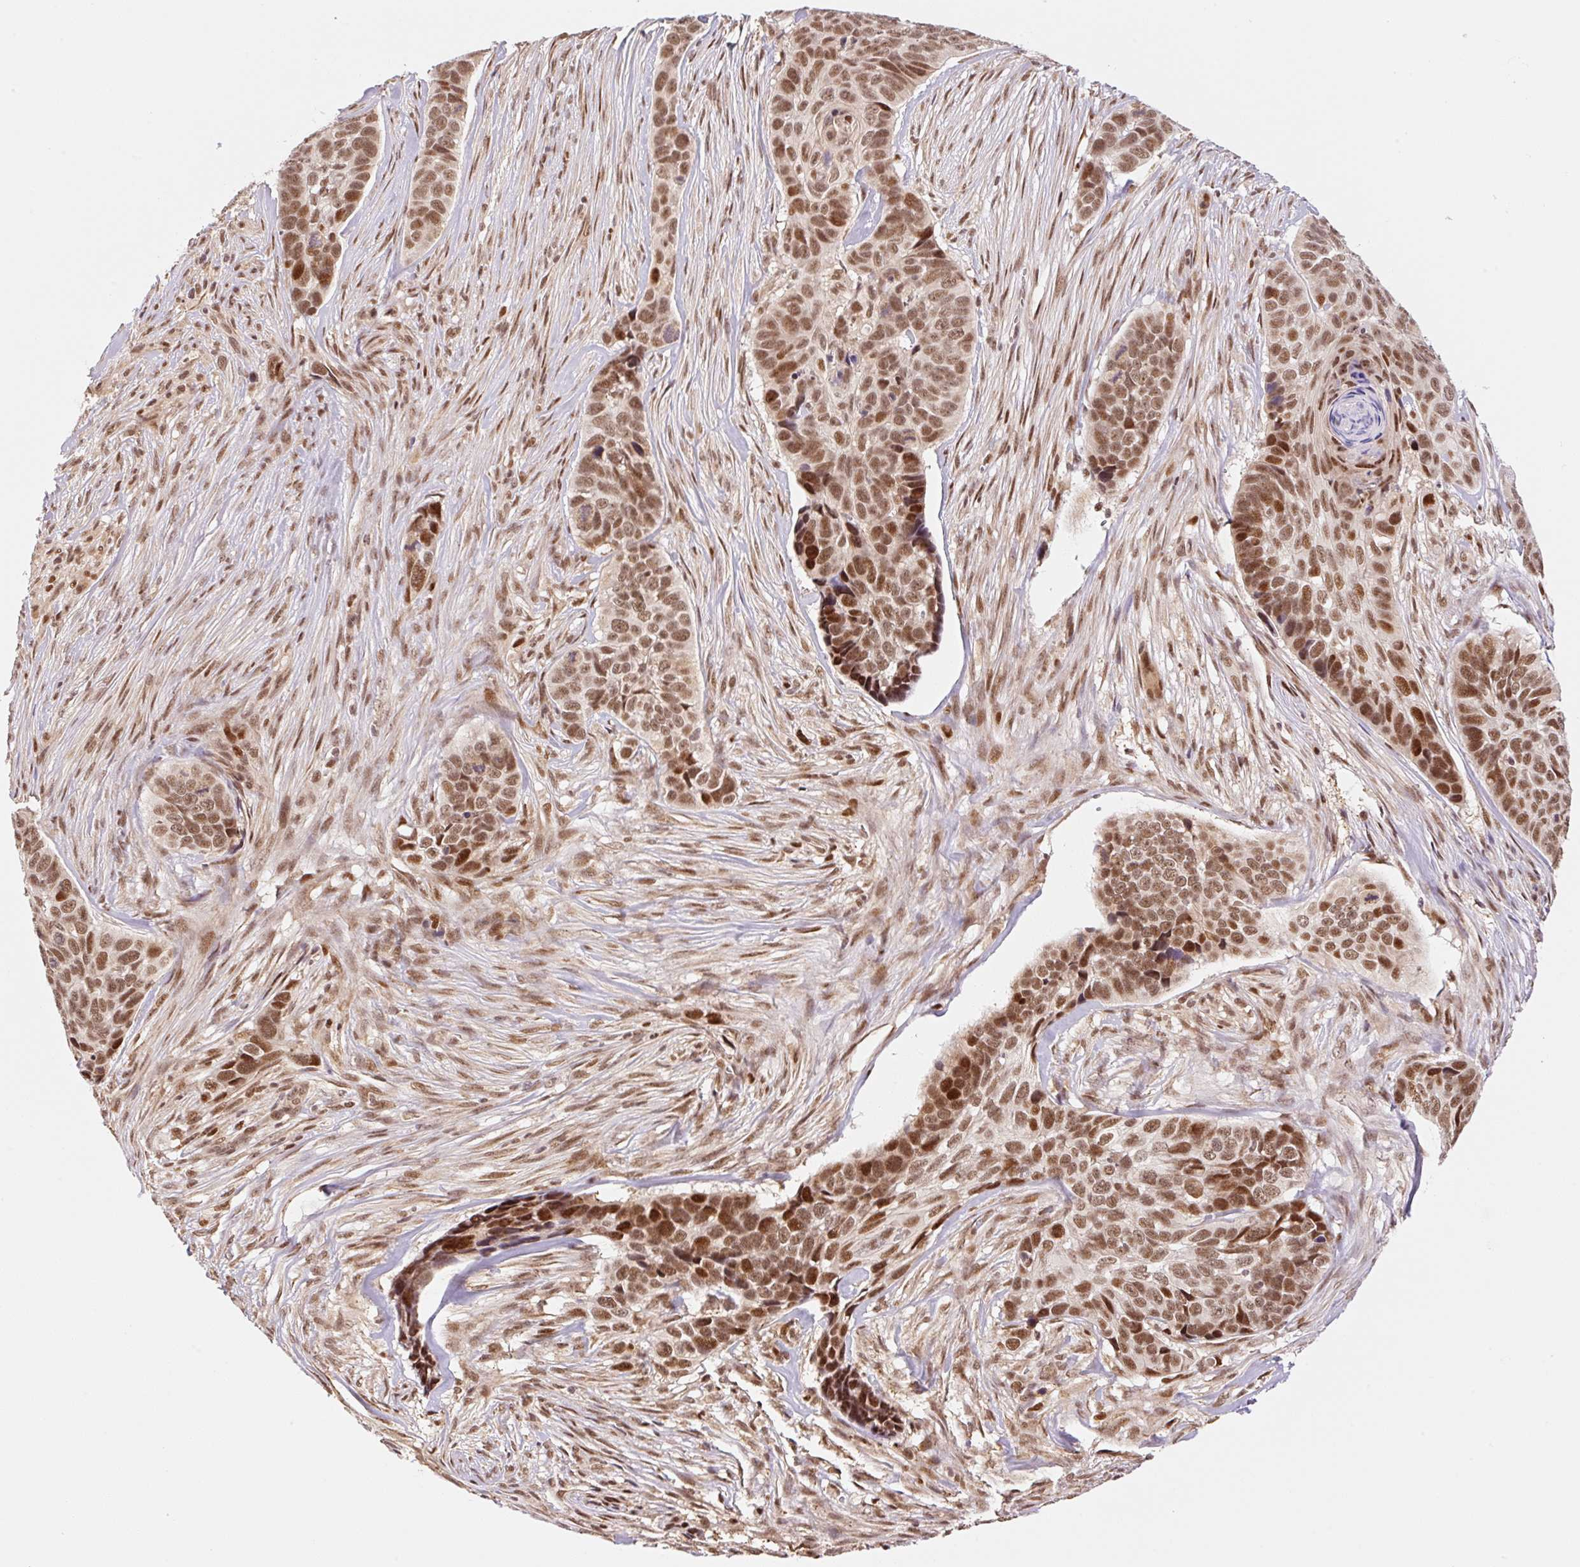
{"staining": {"intensity": "moderate", "quantity": ">75%", "location": "nuclear"}, "tissue": "skin cancer", "cell_type": "Tumor cells", "image_type": "cancer", "snomed": [{"axis": "morphology", "description": "Basal cell carcinoma"}, {"axis": "topography", "description": "Skin"}], "caption": "Immunohistochemical staining of human skin cancer (basal cell carcinoma) exhibits moderate nuclear protein expression in about >75% of tumor cells.", "gene": "INTS8", "patient": {"sex": "female", "age": 82}}